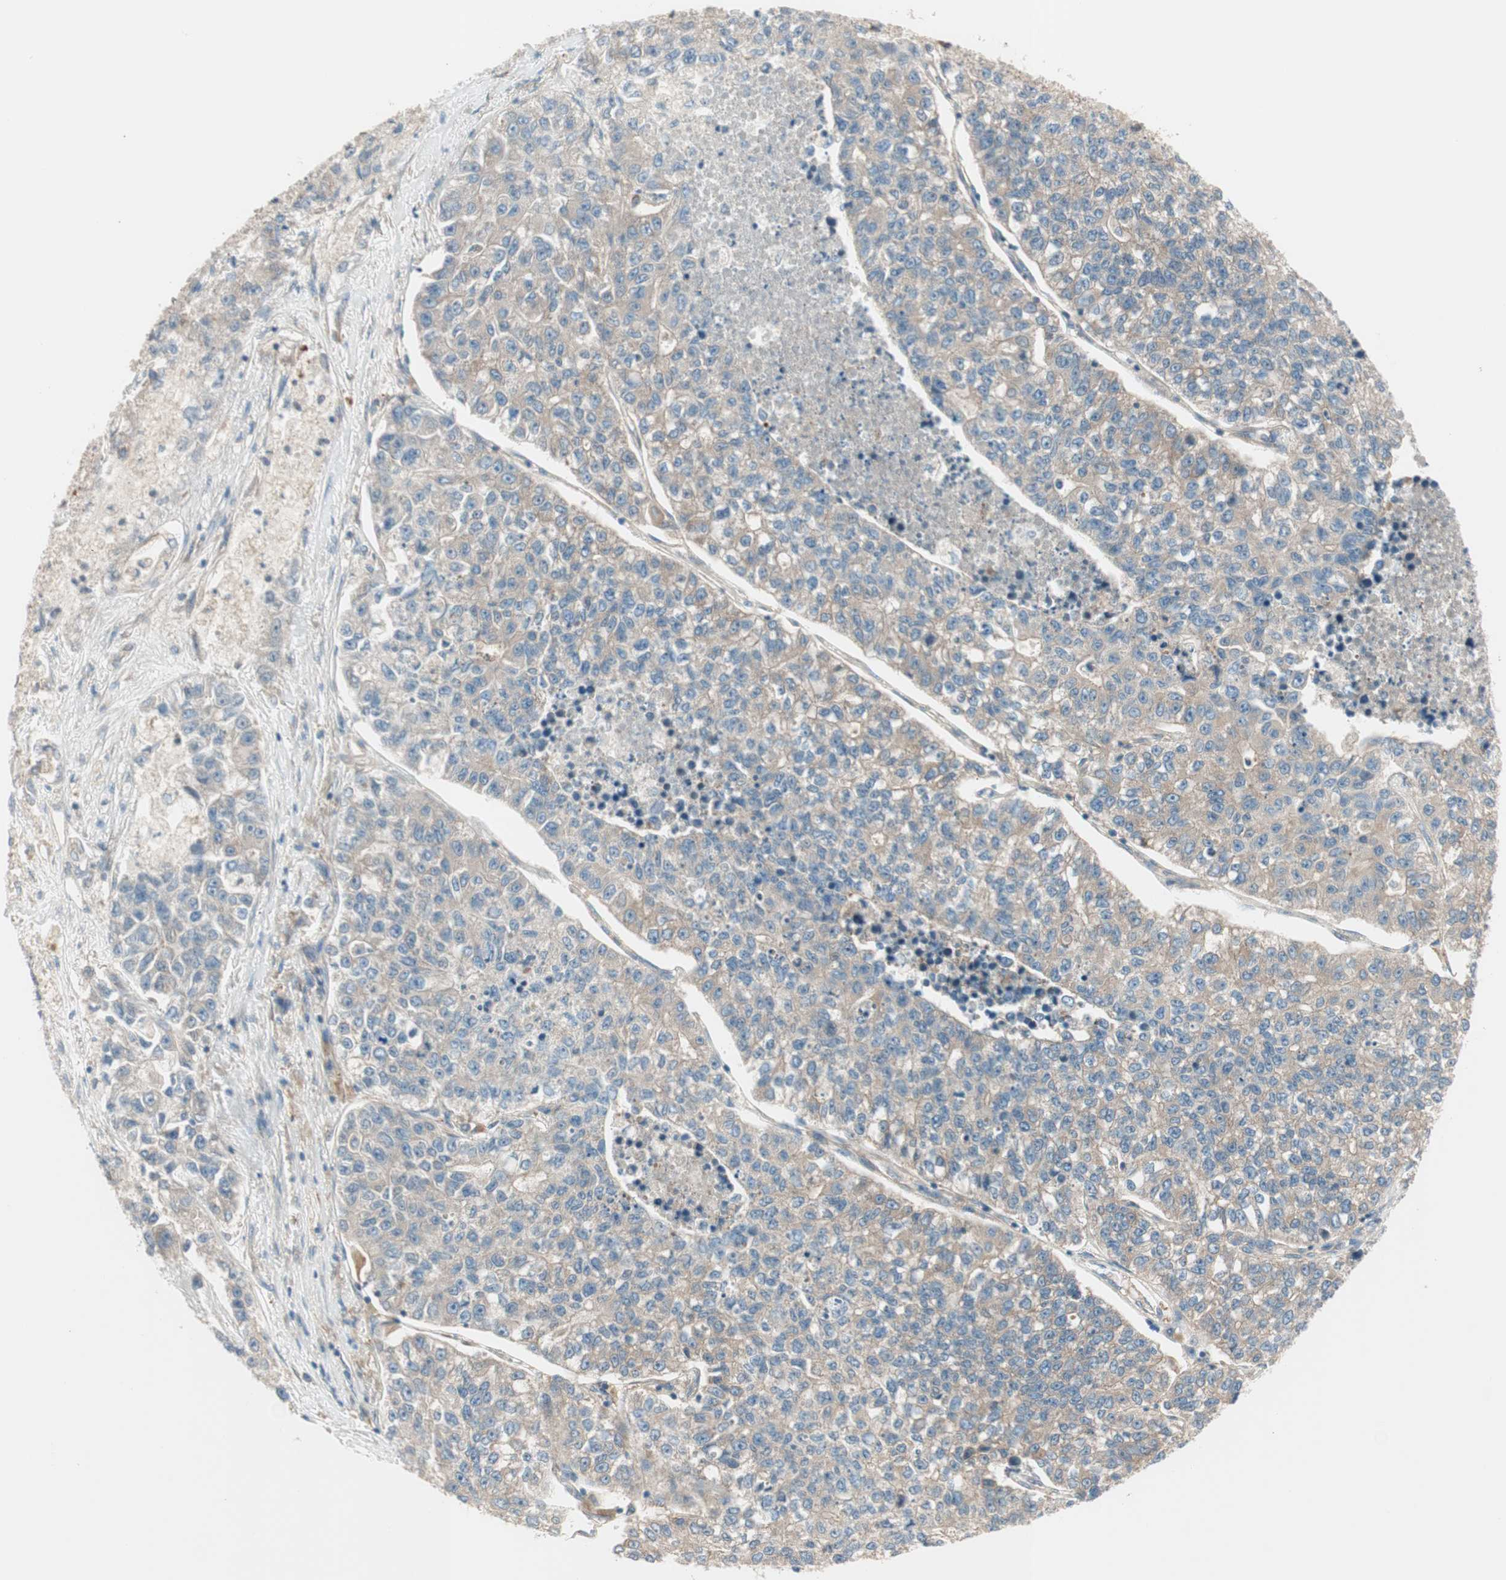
{"staining": {"intensity": "weak", "quantity": ">75%", "location": "cytoplasmic/membranous"}, "tissue": "lung cancer", "cell_type": "Tumor cells", "image_type": "cancer", "snomed": [{"axis": "morphology", "description": "Adenocarcinoma, NOS"}, {"axis": "topography", "description": "Lung"}], "caption": "High-power microscopy captured an IHC histopathology image of lung cancer, revealing weak cytoplasmic/membranous staining in about >75% of tumor cells.", "gene": "GALT", "patient": {"sex": "male", "age": 49}}